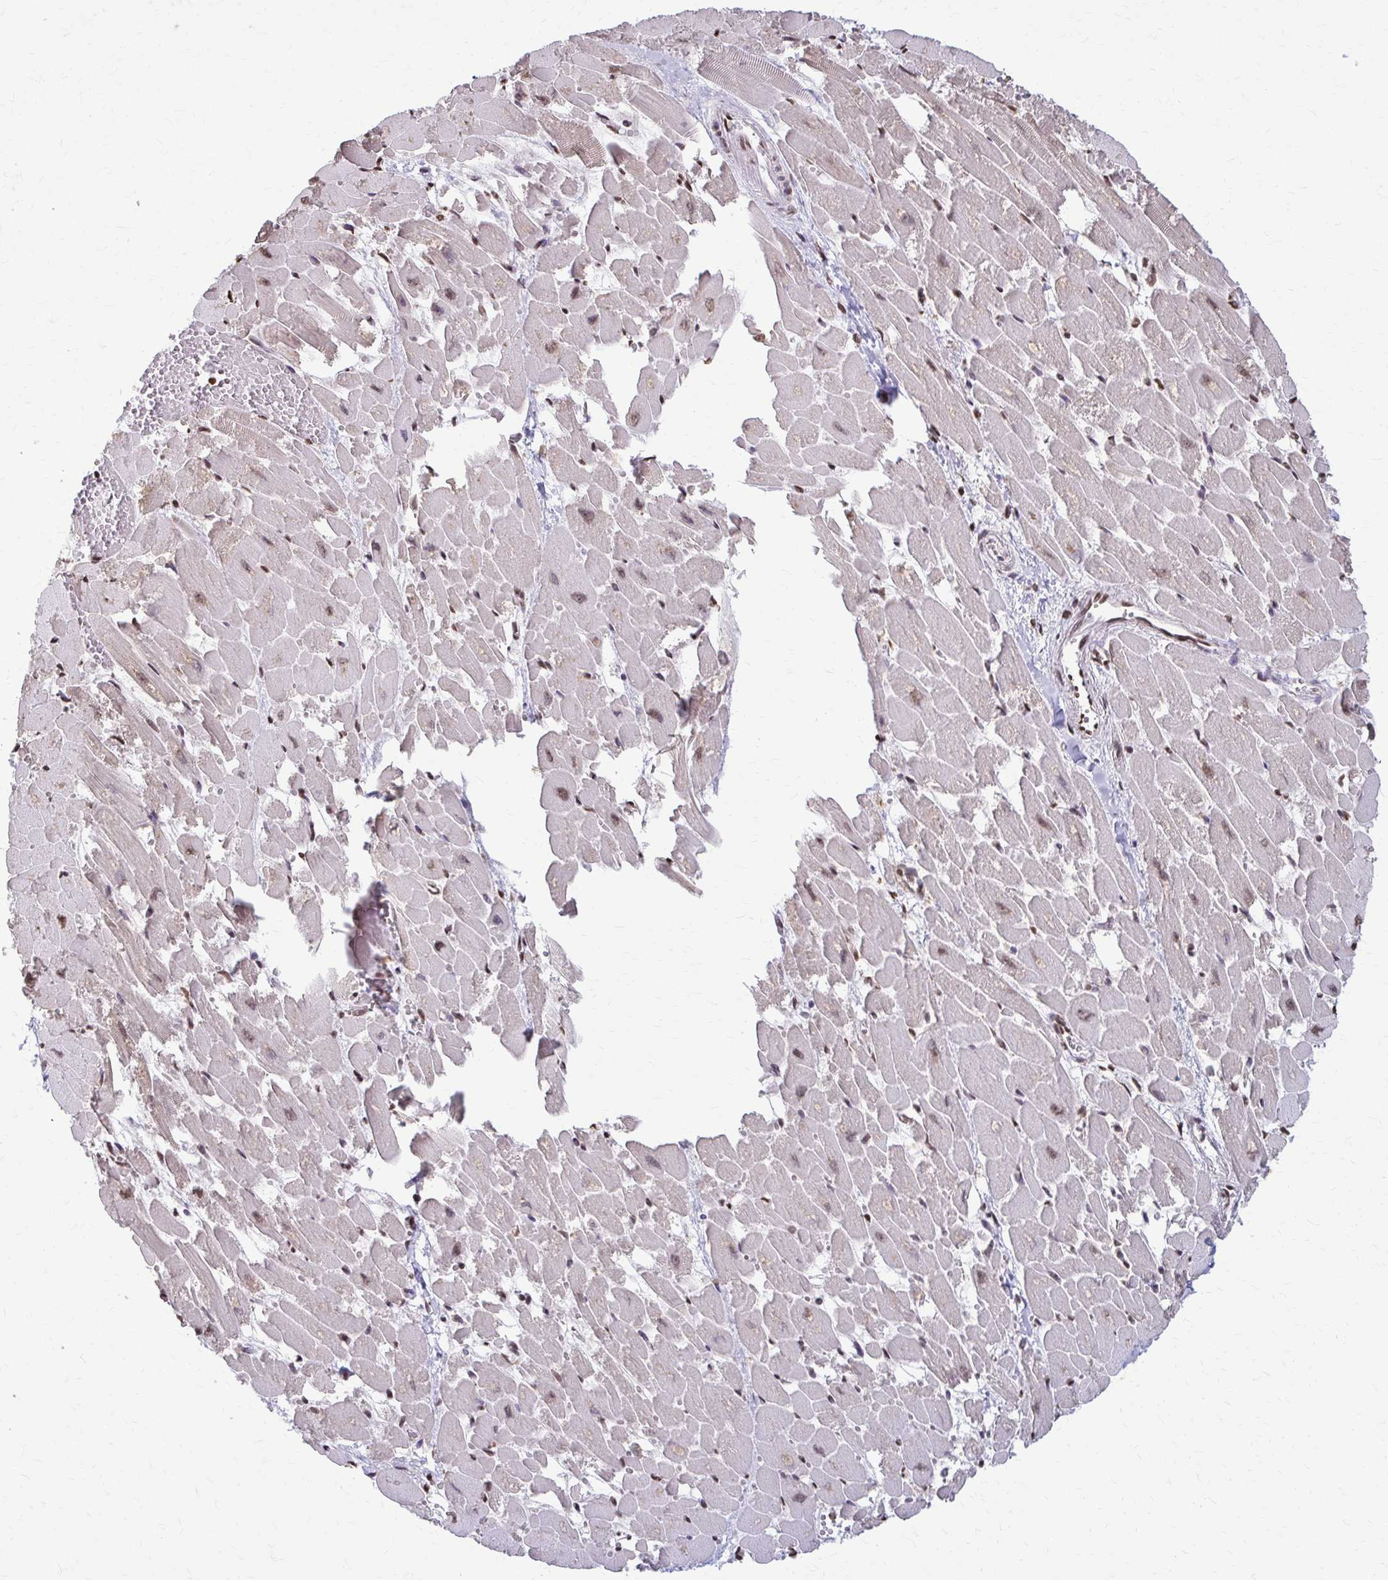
{"staining": {"intensity": "moderate", "quantity": ">75%", "location": "nuclear"}, "tissue": "heart muscle", "cell_type": "Cardiomyocytes", "image_type": "normal", "snomed": [{"axis": "morphology", "description": "Normal tissue, NOS"}, {"axis": "topography", "description": "Heart"}], "caption": "Protein expression analysis of normal human heart muscle reveals moderate nuclear positivity in approximately >75% of cardiomyocytes. (DAB IHC with brightfield microscopy, high magnification).", "gene": "SNRPA", "patient": {"sex": "female", "age": 52}}